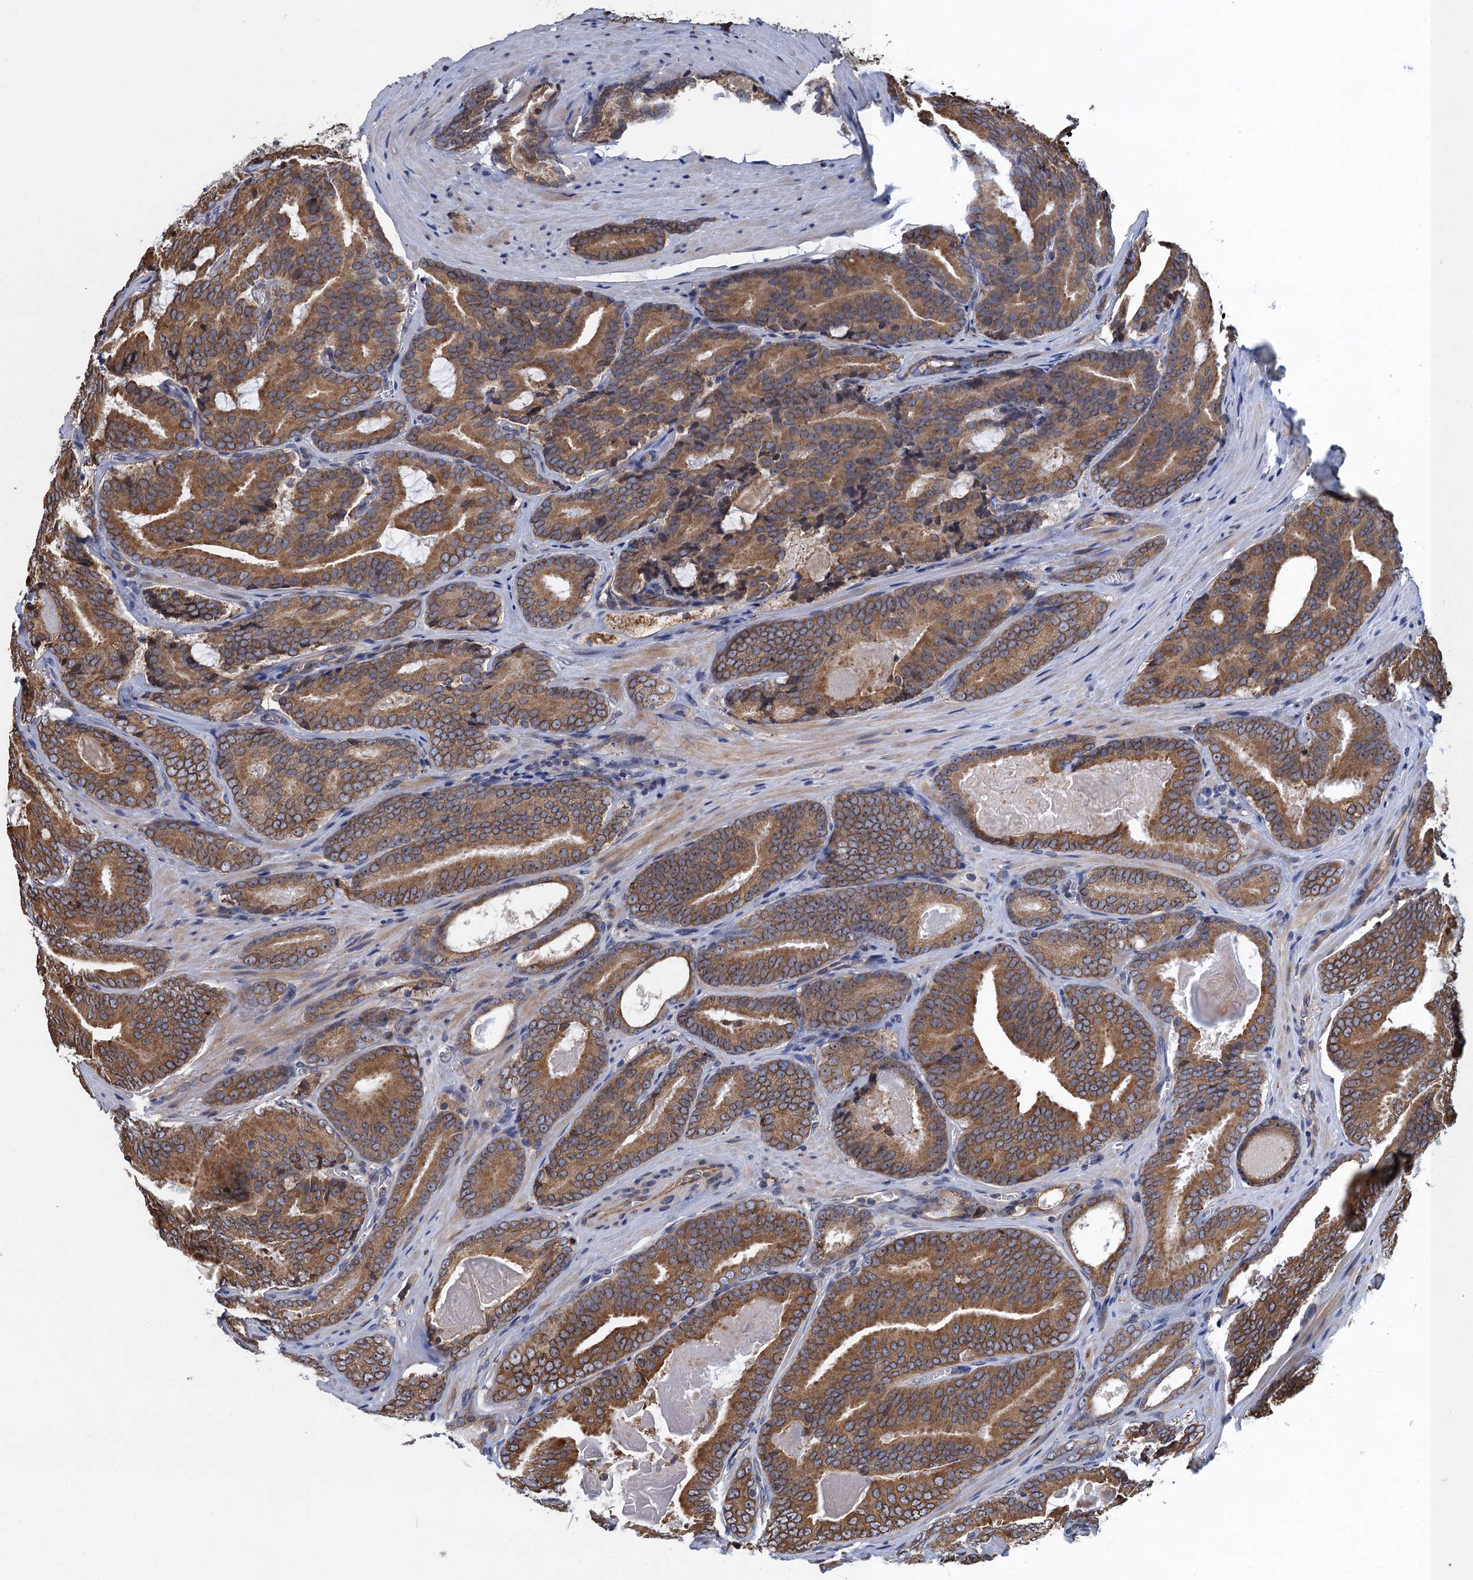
{"staining": {"intensity": "moderate", "quantity": ">75%", "location": "cytoplasmic/membranous"}, "tissue": "prostate cancer", "cell_type": "Tumor cells", "image_type": "cancer", "snomed": [{"axis": "morphology", "description": "Adenocarcinoma, High grade"}, {"axis": "topography", "description": "Prostate"}], "caption": "IHC (DAB (3,3'-diaminobenzidine)) staining of prostate cancer (high-grade adenocarcinoma) reveals moderate cytoplasmic/membranous protein expression in approximately >75% of tumor cells.", "gene": "ARMC5", "patient": {"sex": "male", "age": 66}}